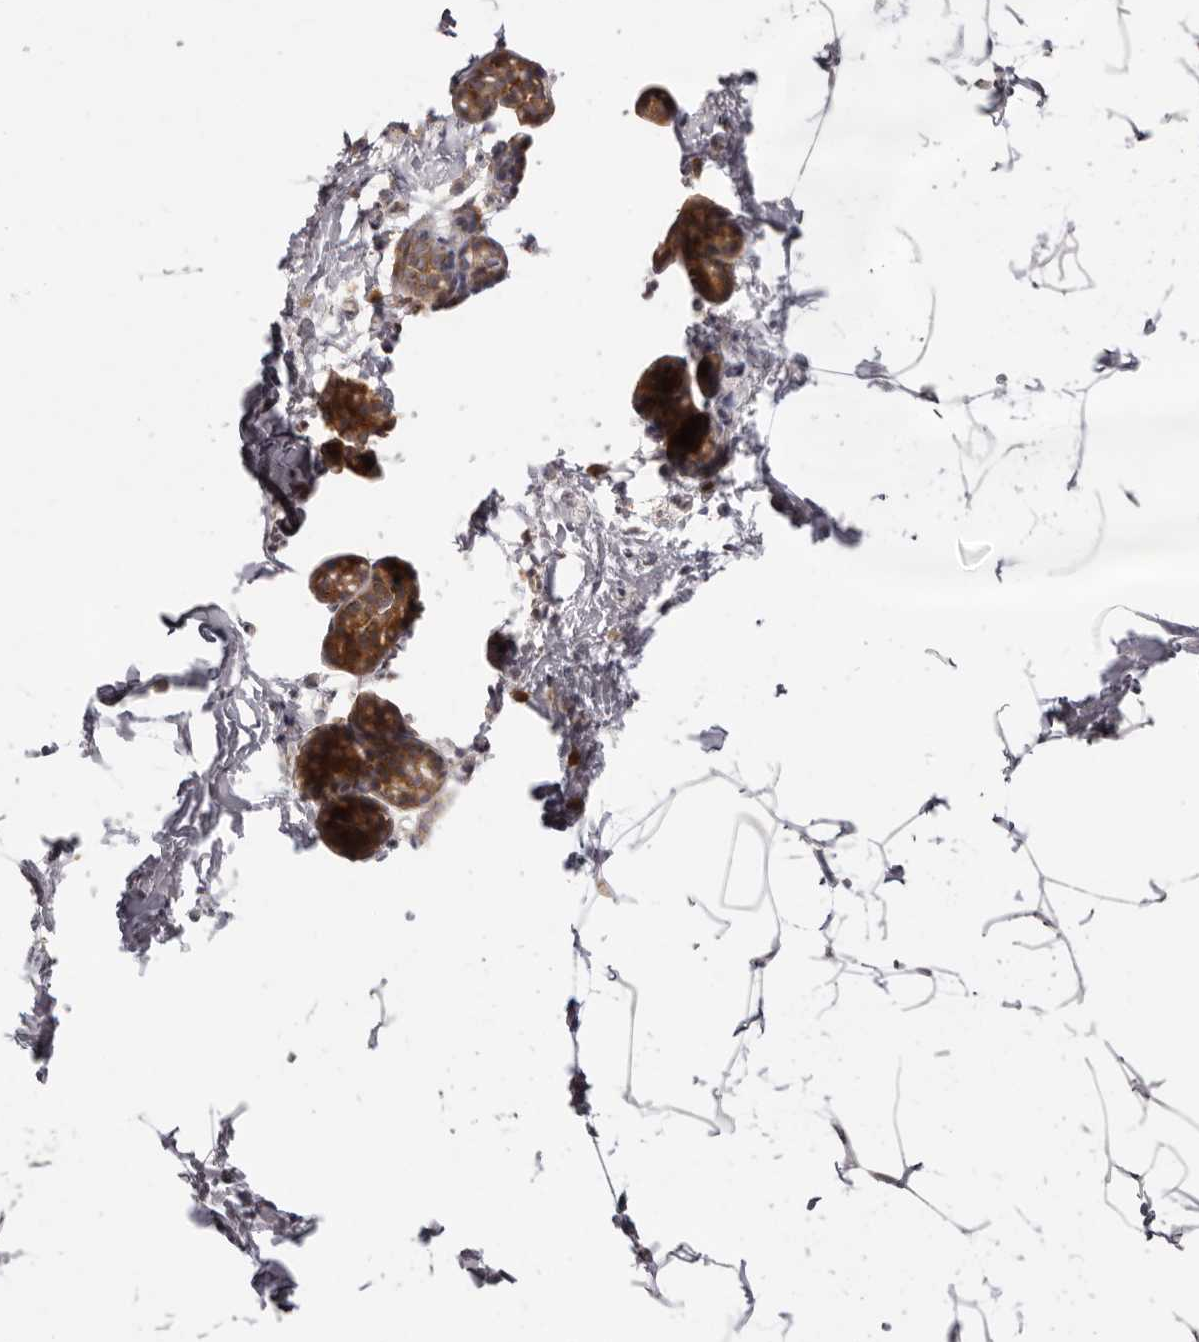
{"staining": {"intensity": "negative", "quantity": "none", "location": "none"}, "tissue": "breast", "cell_type": "Adipocytes", "image_type": "normal", "snomed": [{"axis": "morphology", "description": "Normal tissue, NOS"}, {"axis": "topography", "description": "Breast"}], "caption": "A photomicrograph of human breast is negative for staining in adipocytes. The staining was performed using DAB to visualize the protein expression in brown, while the nuclei were stained in blue with hematoxylin (Magnification: 20x).", "gene": "EEF1E1", "patient": {"sex": "female", "age": 62}}